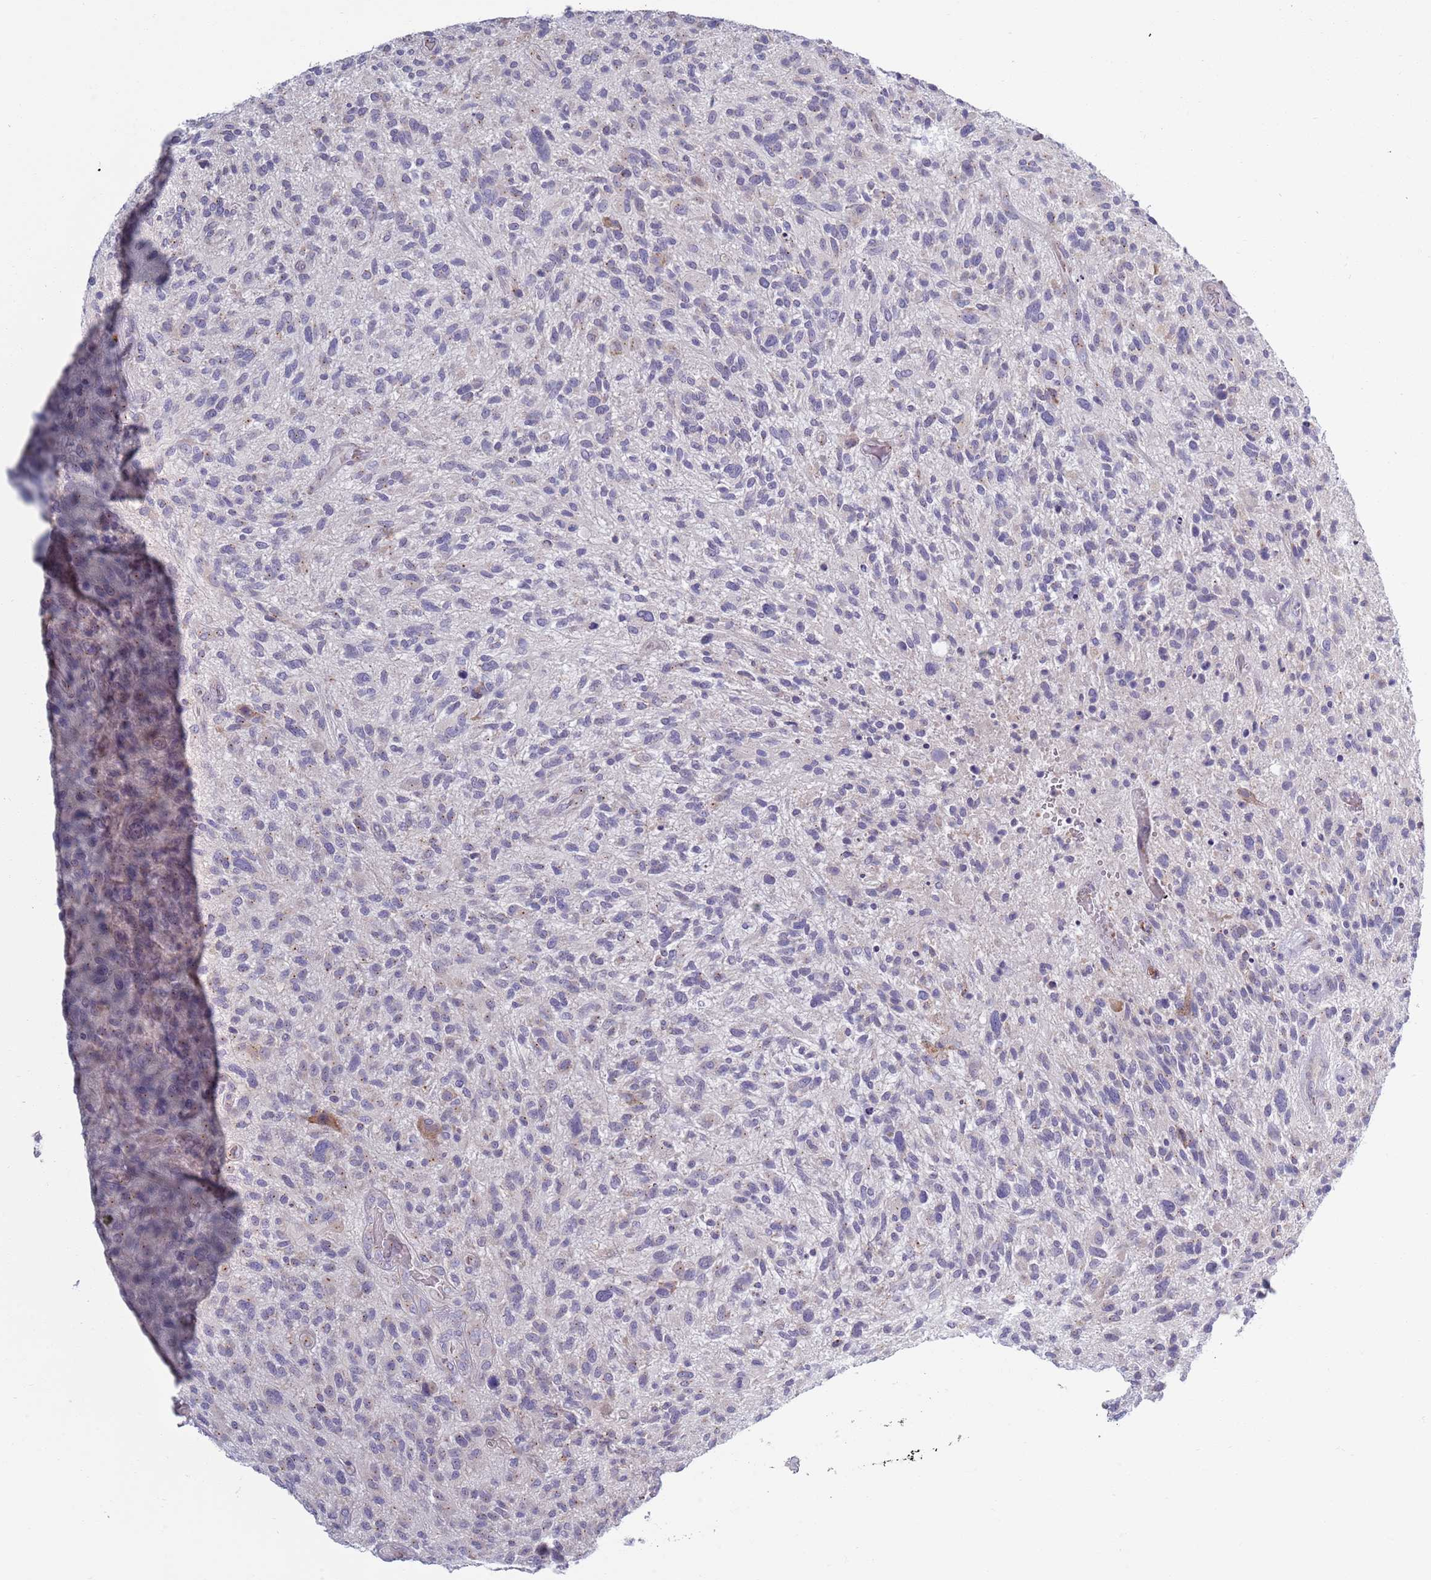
{"staining": {"intensity": "negative", "quantity": "none", "location": "none"}, "tissue": "glioma", "cell_type": "Tumor cells", "image_type": "cancer", "snomed": [{"axis": "morphology", "description": "Glioma, malignant, High grade"}, {"axis": "topography", "description": "Brain"}], "caption": "This is an immunohistochemistry (IHC) micrograph of human malignant glioma (high-grade). There is no expression in tumor cells.", "gene": "LTB", "patient": {"sex": "male", "age": 47}}